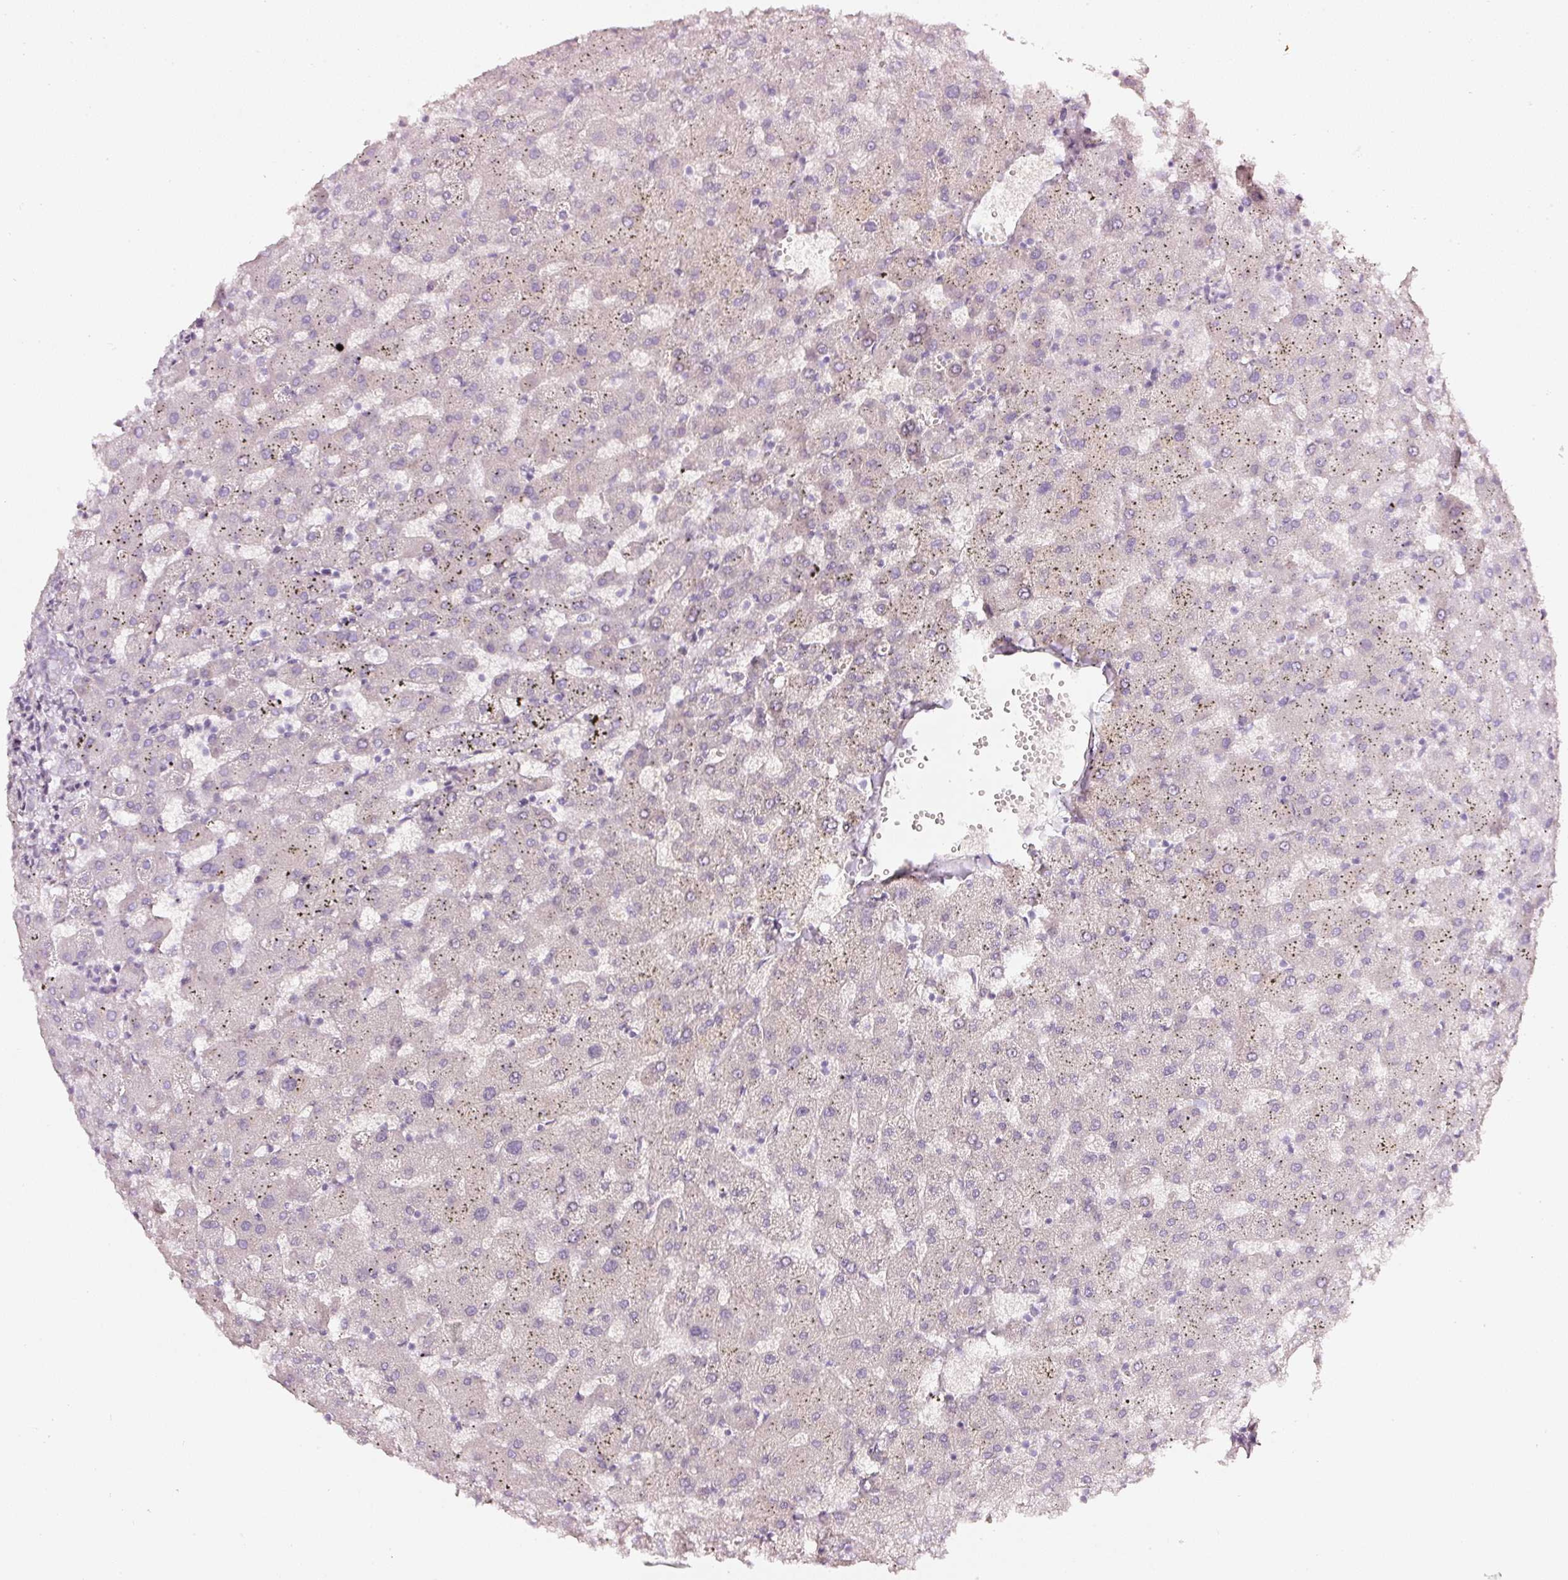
{"staining": {"intensity": "negative", "quantity": "none", "location": "none"}, "tissue": "liver", "cell_type": "Cholangiocytes", "image_type": "normal", "snomed": [{"axis": "morphology", "description": "Normal tissue, NOS"}, {"axis": "topography", "description": "Liver"}], "caption": "Immunohistochemical staining of normal liver shows no significant expression in cholangiocytes.", "gene": "CNP", "patient": {"sex": "female", "age": 63}}